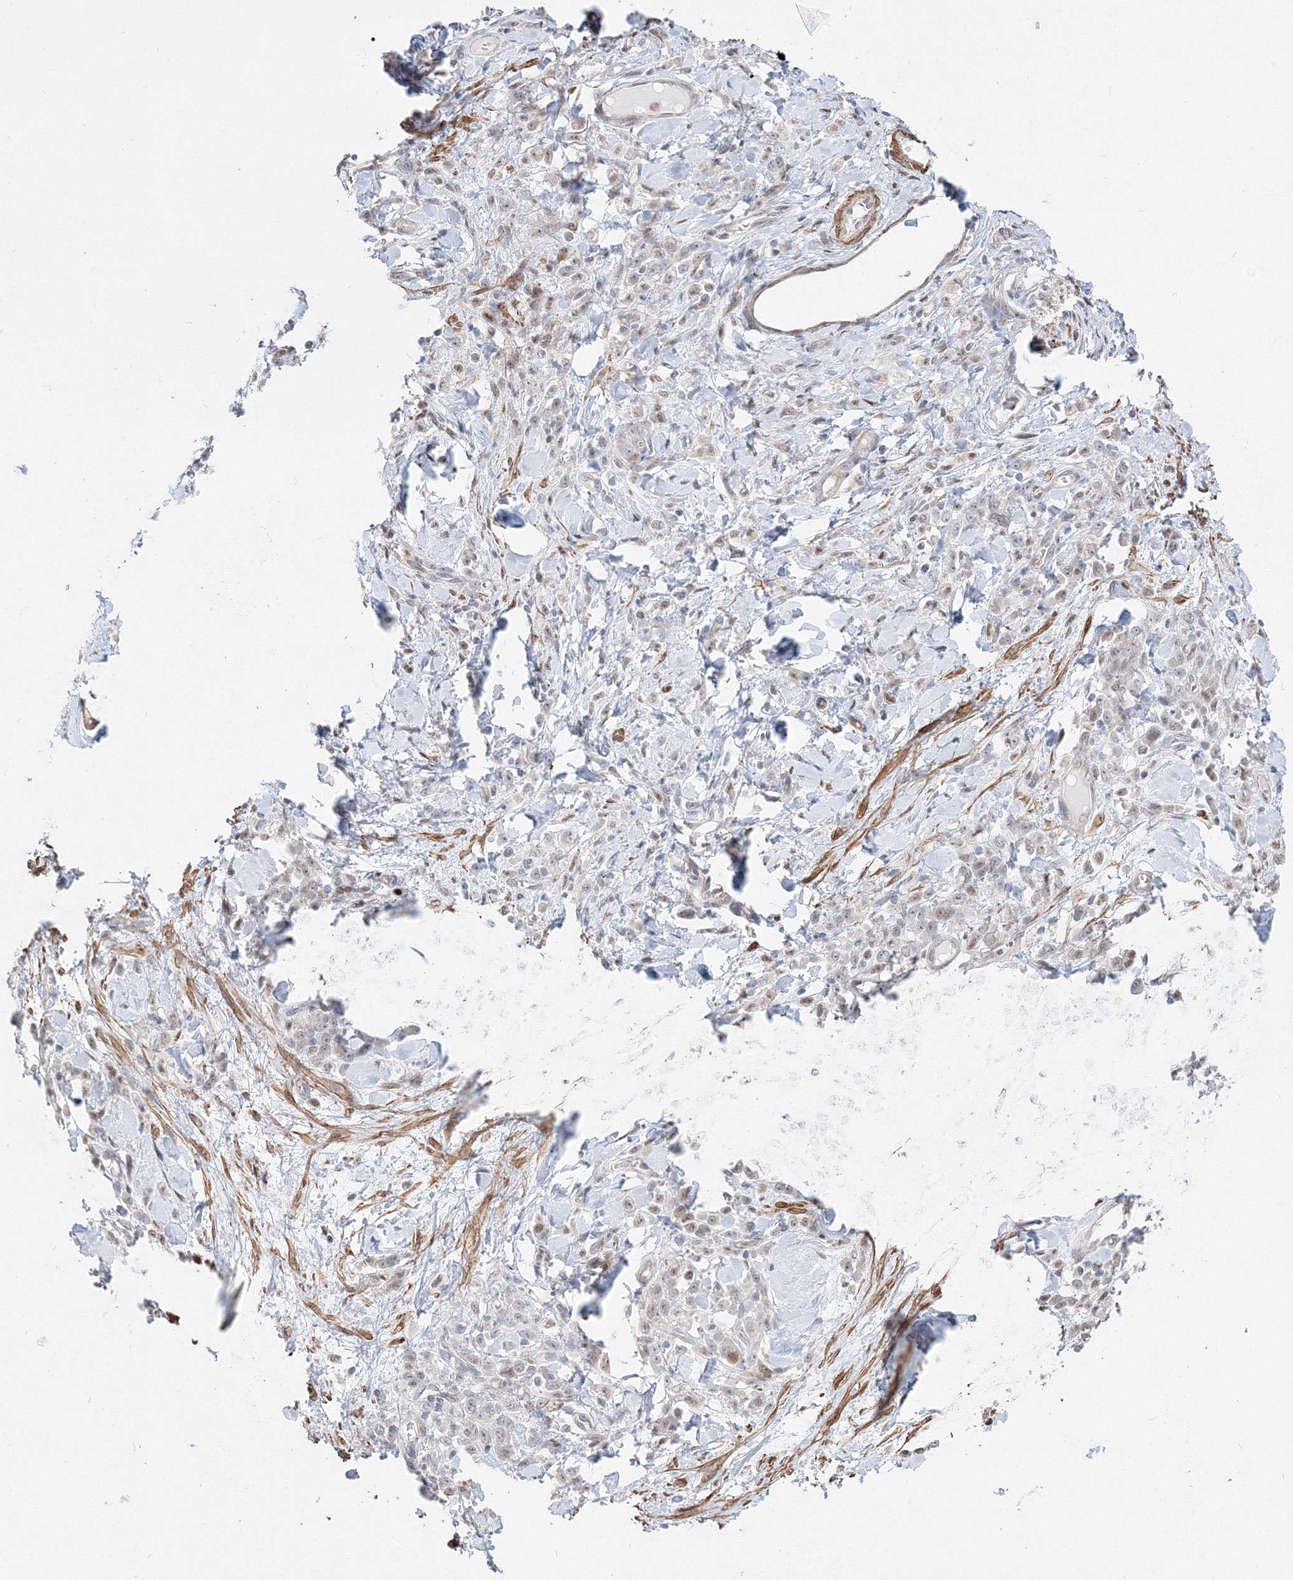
{"staining": {"intensity": "negative", "quantity": "none", "location": "none"}, "tissue": "stomach cancer", "cell_type": "Tumor cells", "image_type": "cancer", "snomed": [{"axis": "morphology", "description": "Normal tissue, NOS"}, {"axis": "morphology", "description": "Adenocarcinoma, NOS"}, {"axis": "topography", "description": "Stomach"}], "caption": "Tumor cells show no significant protein expression in adenocarcinoma (stomach).", "gene": "ARHGAP21", "patient": {"sex": "male", "age": 82}}